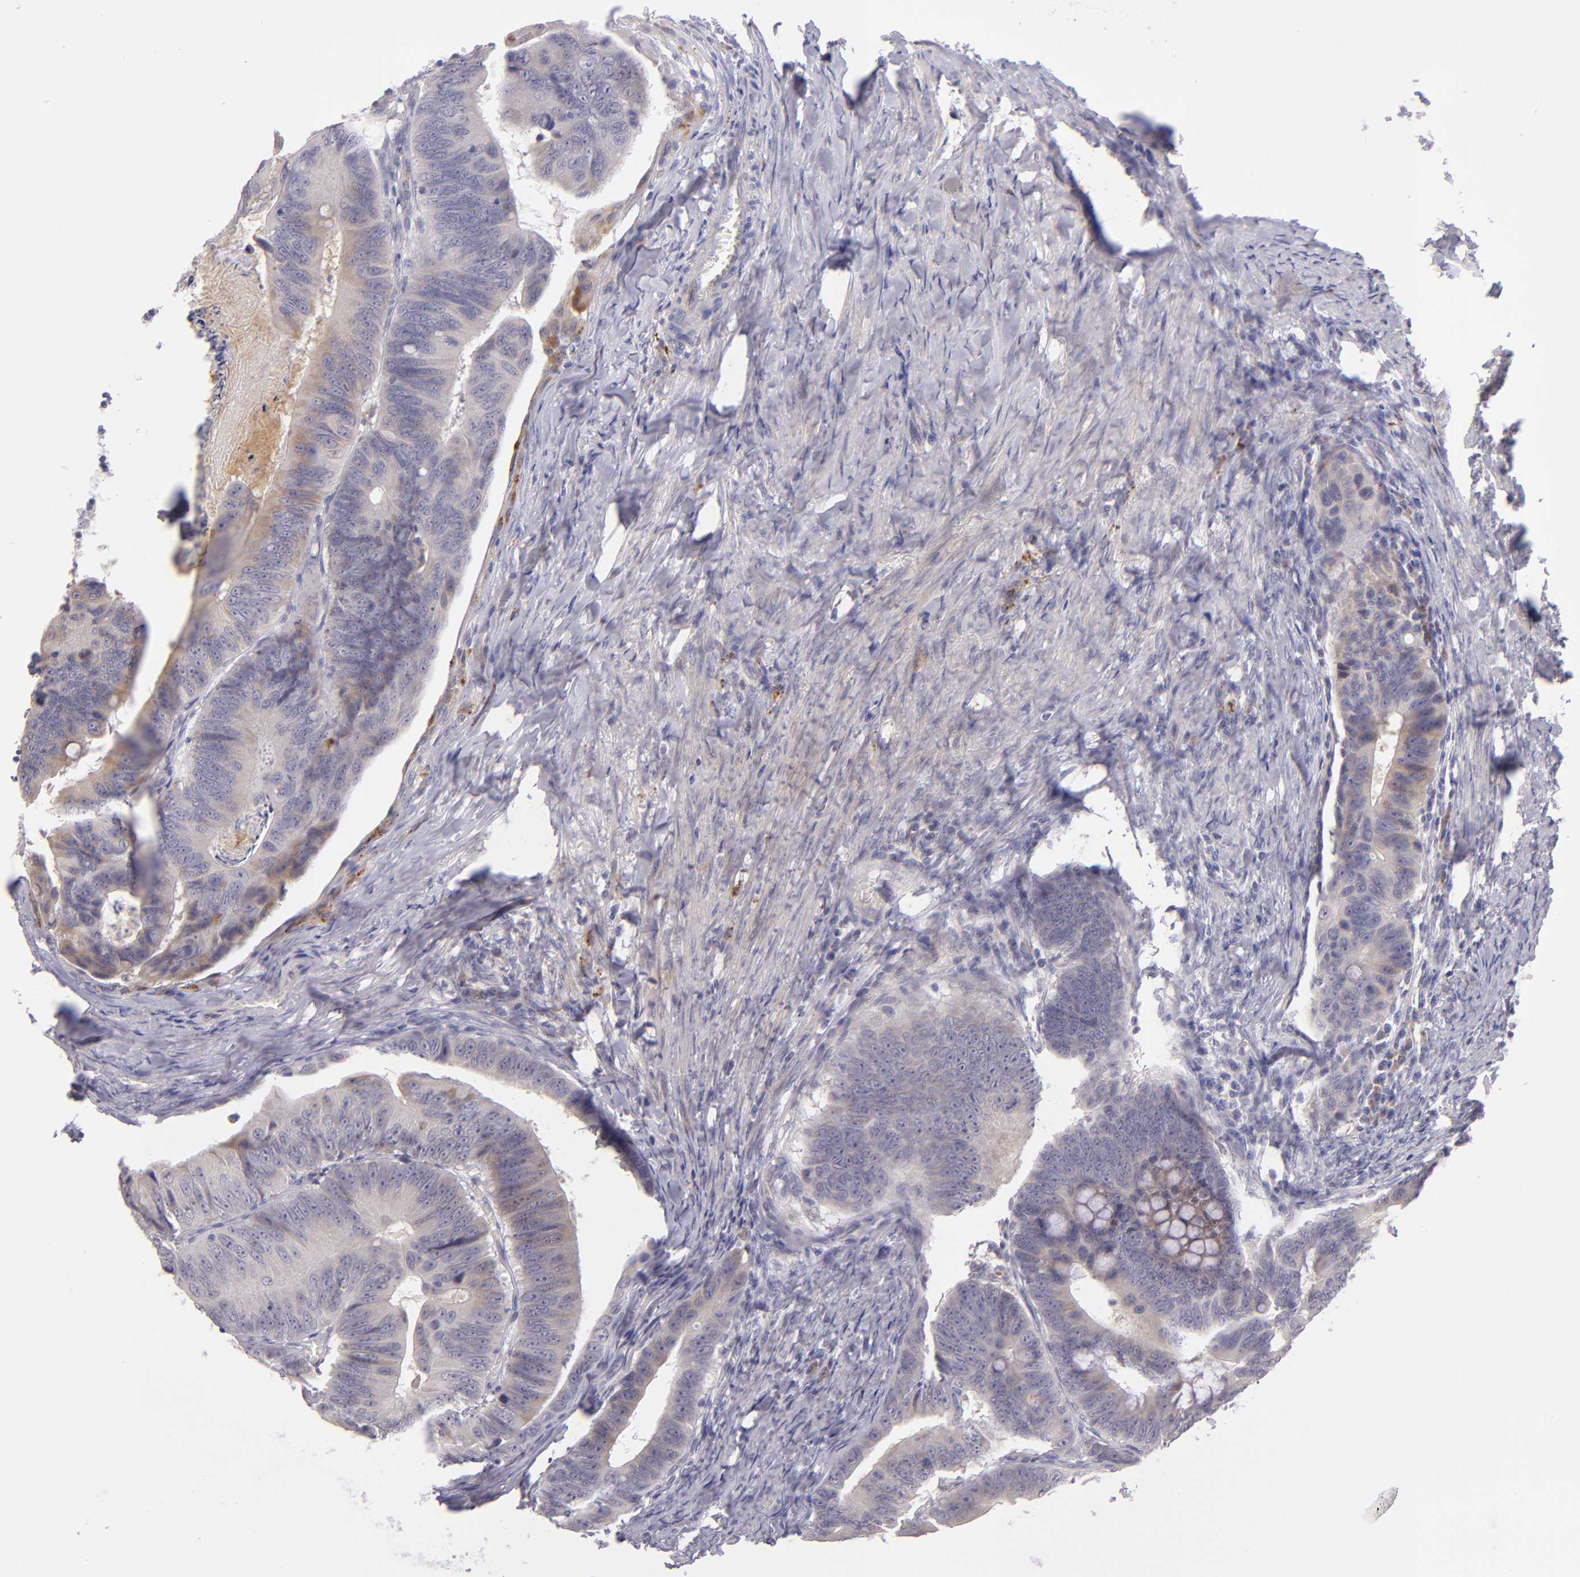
{"staining": {"intensity": "weak", "quantity": "25%-75%", "location": "cytoplasmic/membranous"}, "tissue": "colorectal cancer", "cell_type": "Tumor cells", "image_type": "cancer", "snomed": [{"axis": "morphology", "description": "Adenocarcinoma, NOS"}, {"axis": "topography", "description": "Colon"}], "caption": "A photomicrograph of colorectal cancer (adenocarcinoma) stained for a protein reveals weak cytoplasmic/membranous brown staining in tumor cells. (brown staining indicates protein expression, while blue staining denotes nuclei).", "gene": "TRAF3", "patient": {"sex": "female", "age": 55}}